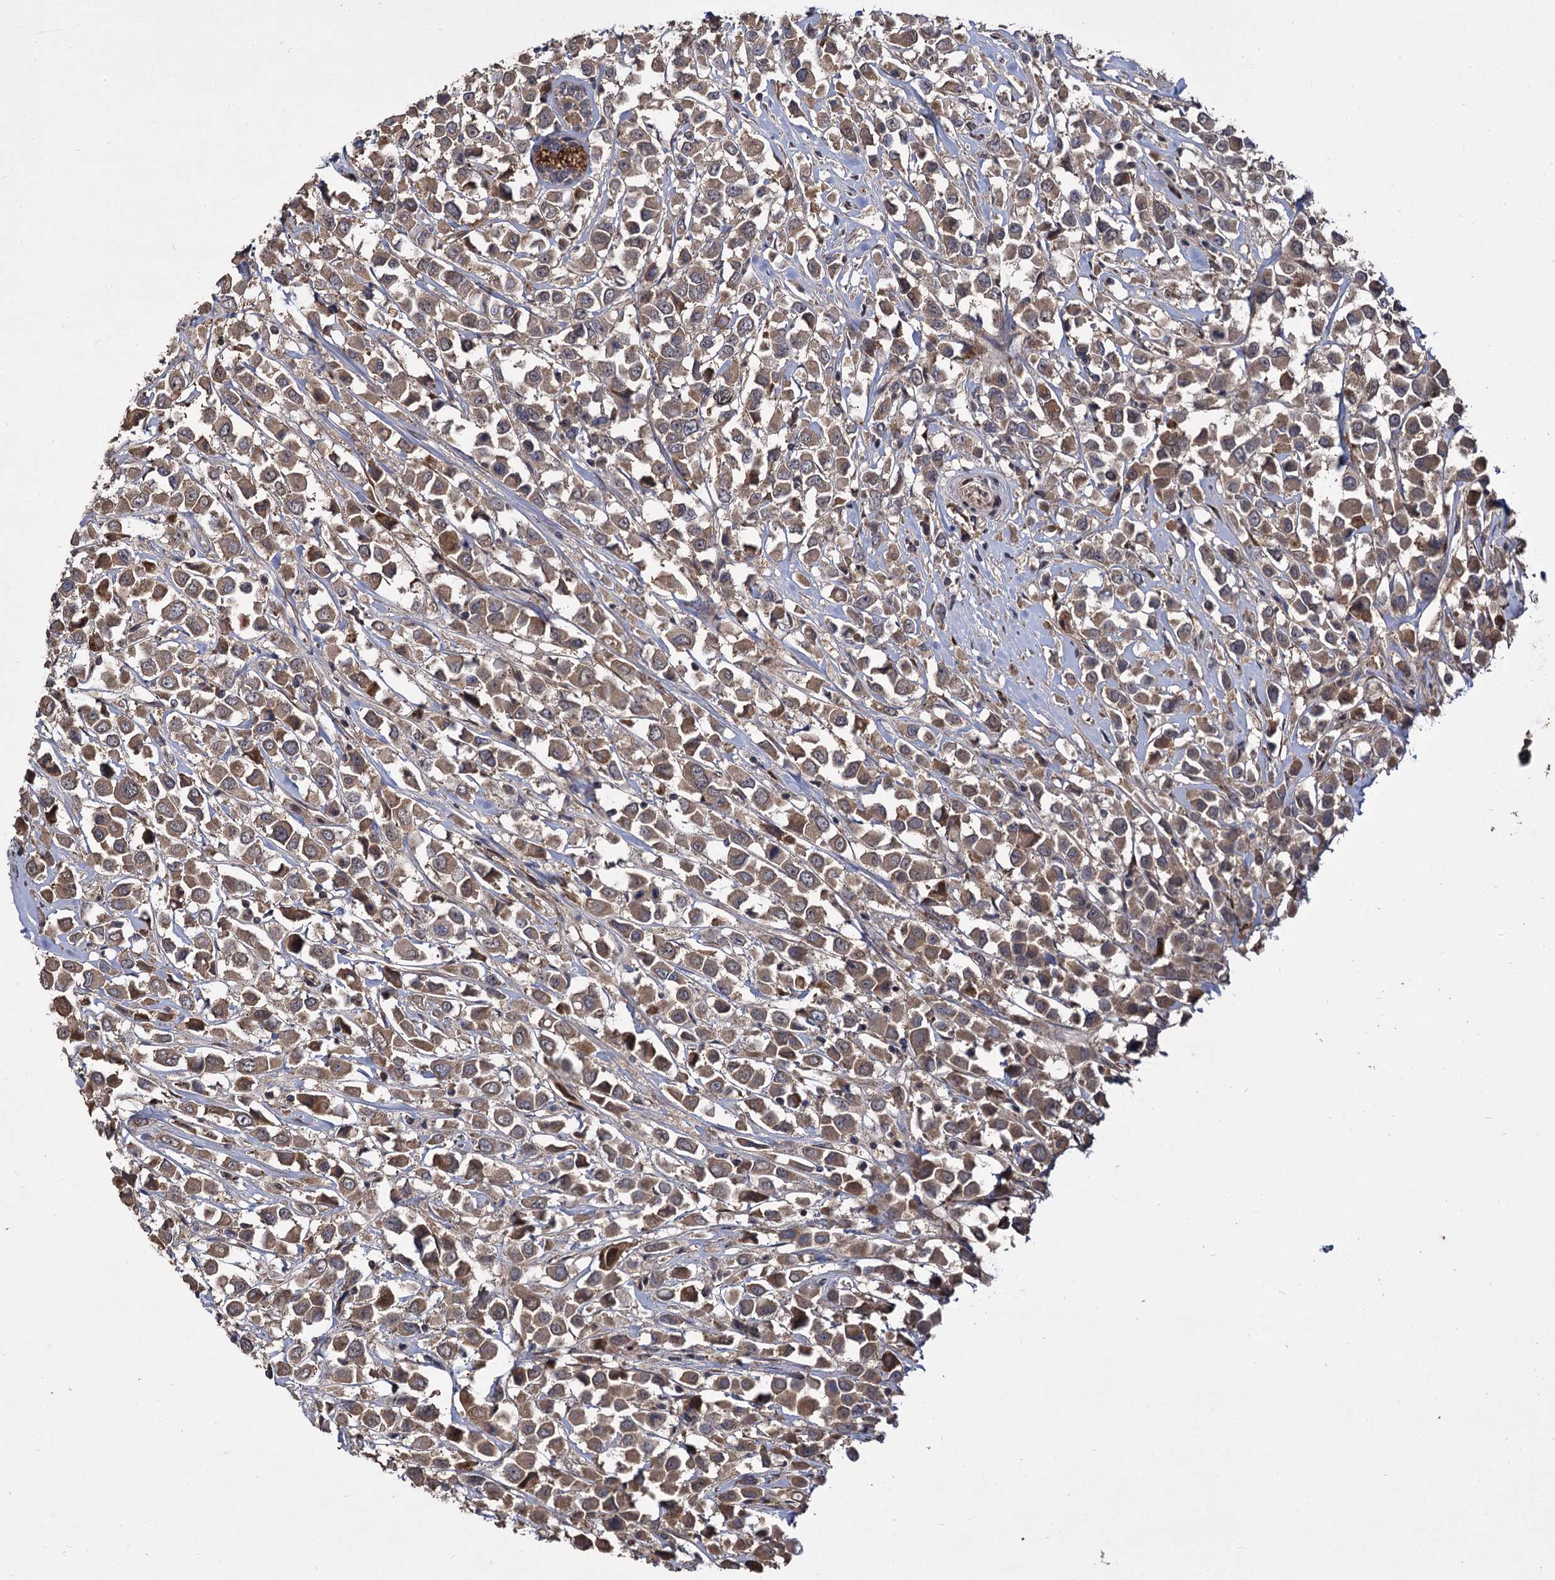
{"staining": {"intensity": "moderate", "quantity": ">75%", "location": "cytoplasmic/membranous"}, "tissue": "breast cancer", "cell_type": "Tumor cells", "image_type": "cancer", "snomed": [{"axis": "morphology", "description": "Duct carcinoma"}, {"axis": "topography", "description": "Breast"}], "caption": "Tumor cells demonstrate medium levels of moderate cytoplasmic/membranous staining in approximately >75% of cells in human breast cancer (invasive ductal carcinoma). The staining is performed using DAB brown chromogen to label protein expression. The nuclei are counter-stained blue using hematoxylin.", "gene": "INPPL1", "patient": {"sex": "female", "age": 61}}